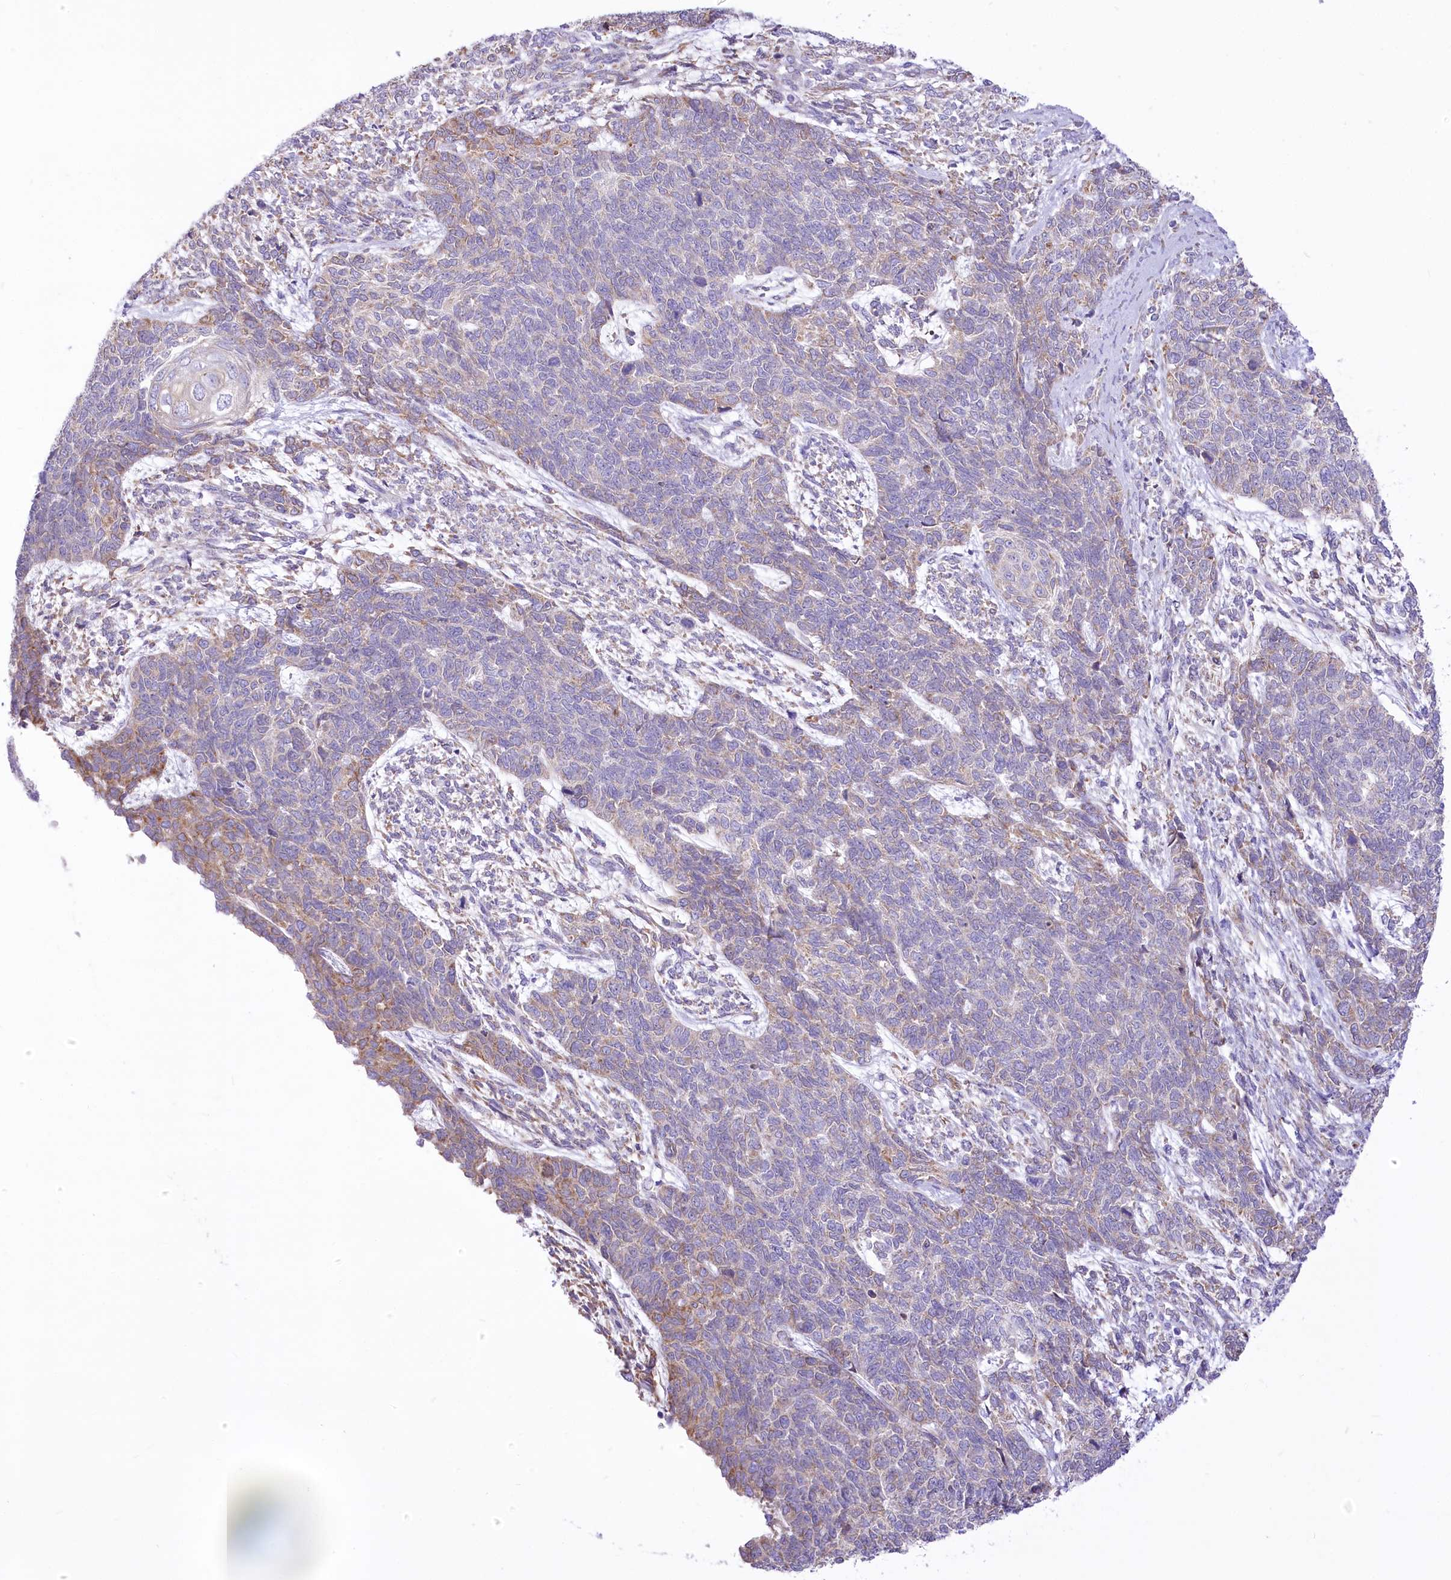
{"staining": {"intensity": "moderate", "quantity": "<25%", "location": "cytoplasmic/membranous"}, "tissue": "cervical cancer", "cell_type": "Tumor cells", "image_type": "cancer", "snomed": [{"axis": "morphology", "description": "Squamous cell carcinoma, NOS"}, {"axis": "topography", "description": "Cervix"}], "caption": "Human cervical squamous cell carcinoma stained with a brown dye reveals moderate cytoplasmic/membranous positive expression in about <25% of tumor cells.", "gene": "STT3B", "patient": {"sex": "female", "age": 63}}